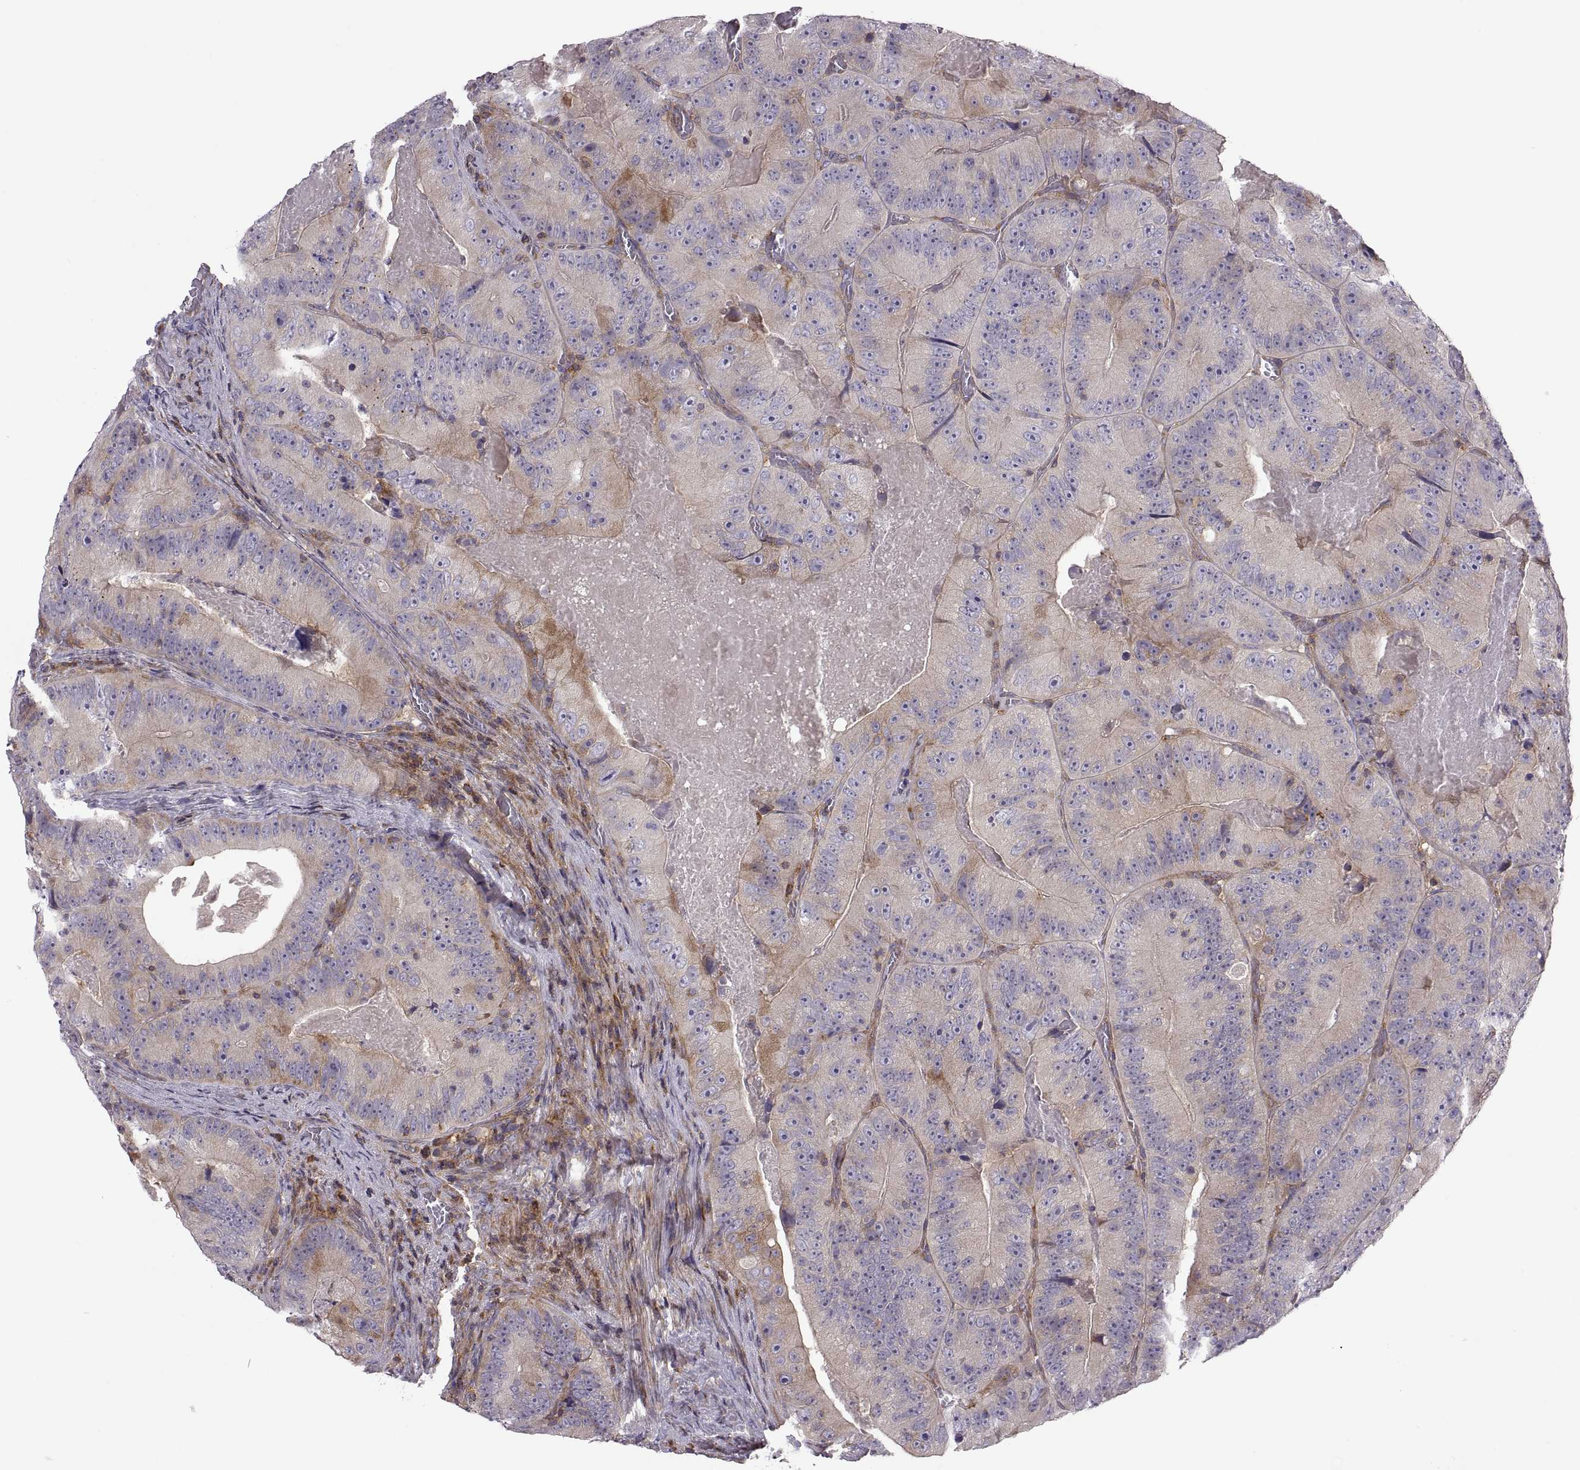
{"staining": {"intensity": "weak", "quantity": "<25%", "location": "cytoplasmic/membranous"}, "tissue": "colorectal cancer", "cell_type": "Tumor cells", "image_type": "cancer", "snomed": [{"axis": "morphology", "description": "Adenocarcinoma, NOS"}, {"axis": "topography", "description": "Colon"}], "caption": "Immunohistochemical staining of human colorectal adenocarcinoma reveals no significant staining in tumor cells.", "gene": "SPATA32", "patient": {"sex": "female", "age": 86}}